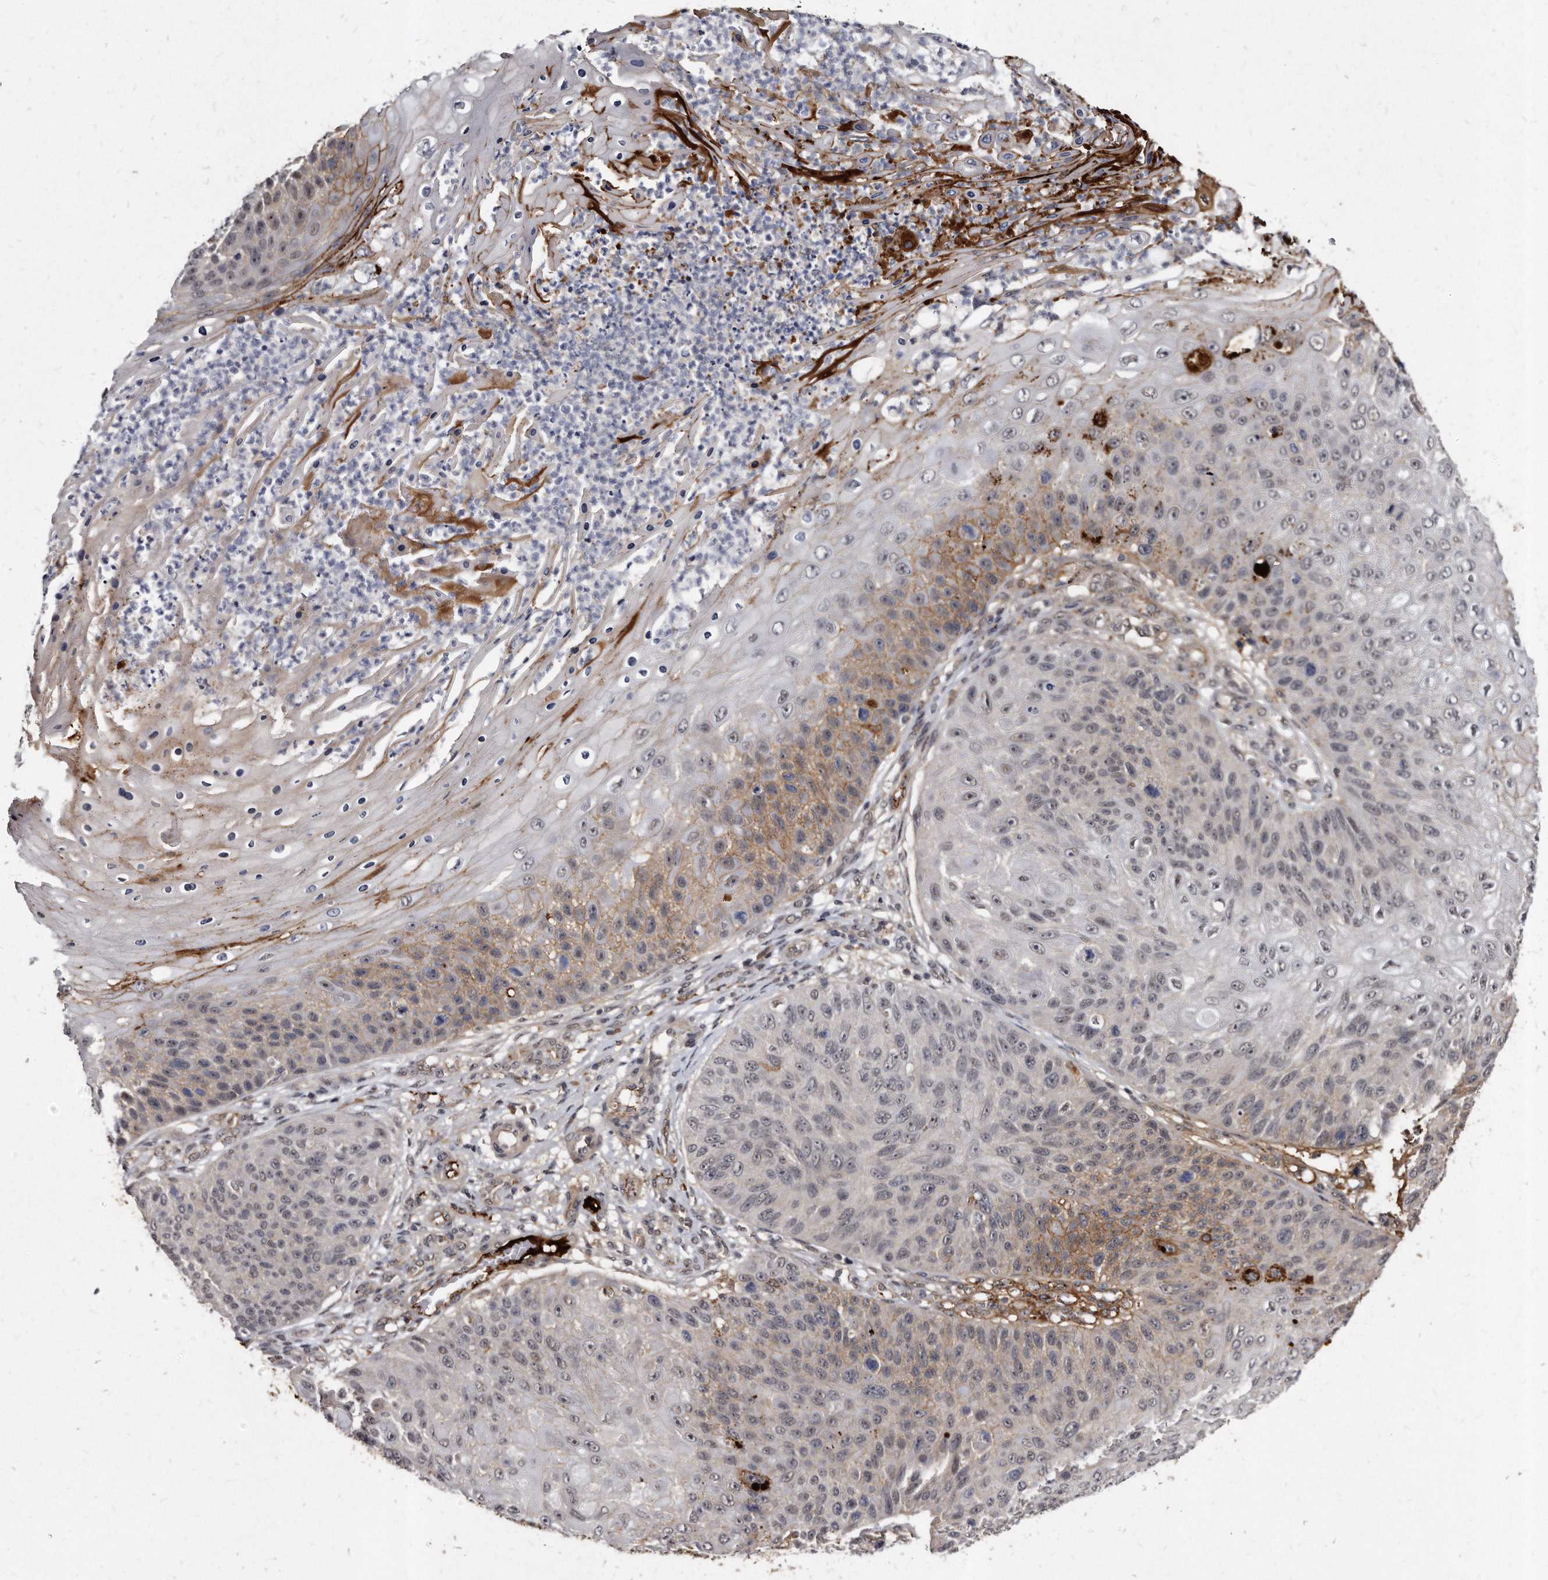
{"staining": {"intensity": "weak", "quantity": "<25%", "location": "cytoplasmic/membranous,nuclear"}, "tissue": "skin cancer", "cell_type": "Tumor cells", "image_type": "cancer", "snomed": [{"axis": "morphology", "description": "Squamous cell carcinoma, NOS"}, {"axis": "topography", "description": "Skin"}], "caption": "Micrograph shows no significant protein positivity in tumor cells of skin cancer. Nuclei are stained in blue.", "gene": "KLHDC3", "patient": {"sex": "female", "age": 88}}